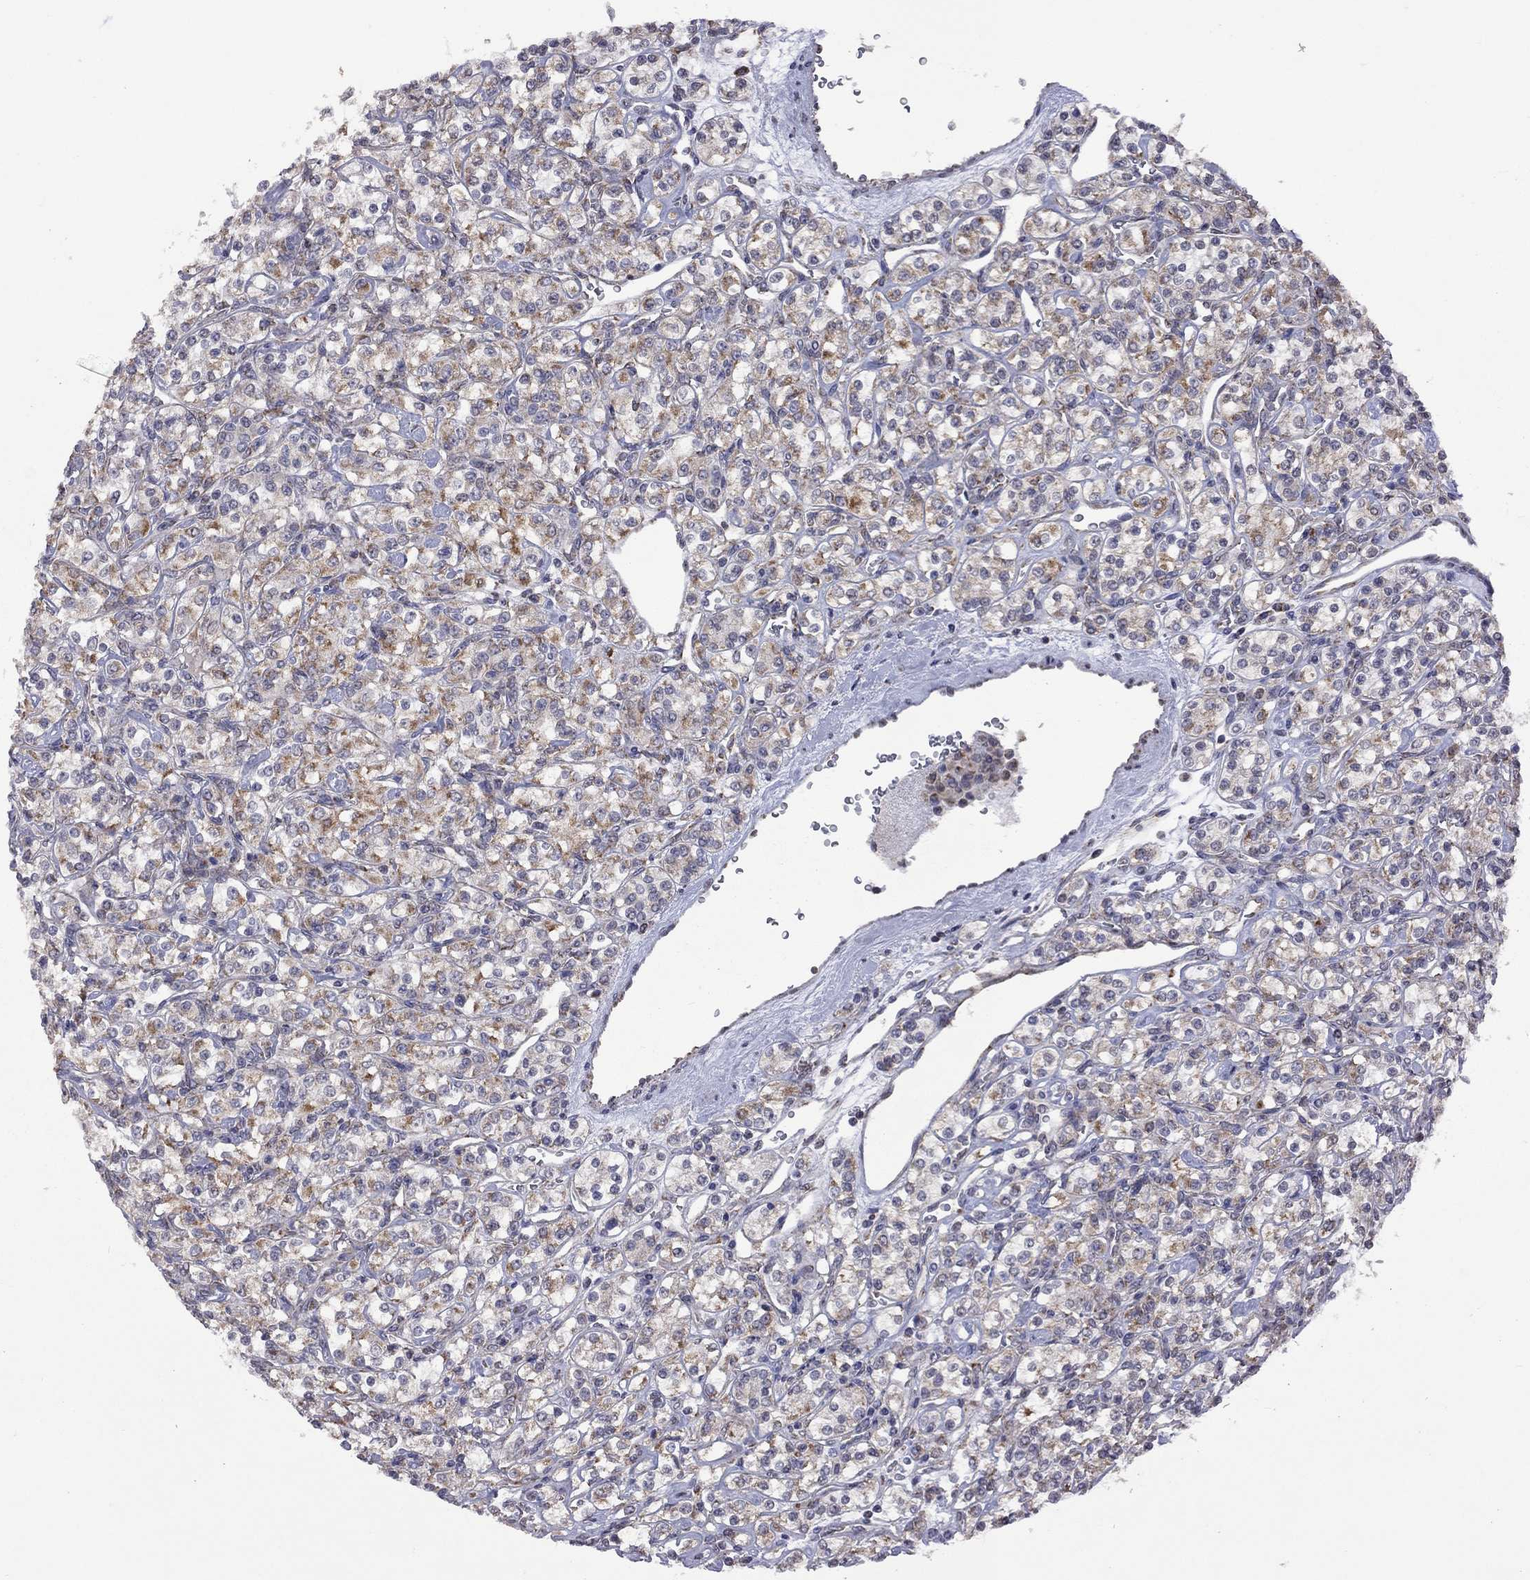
{"staining": {"intensity": "strong", "quantity": "25%-75%", "location": "cytoplasmic/membranous"}, "tissue": "renal cancer", "cell_type": "Tumor cells", "image_type": "cancer", "snomed": [{"axis": "morphology", "description": "Adenocarcinoma, NOS"}, {"axis": "topography", "description": "Kidney"}], "caption": "A high amount of strong cytoplasmic/membranous positivity is present in approximately 25%-75% of tumor cells in renal cancer tissue.", "gene": "NDUFB1", "patient": {"sex": "male", "age": 77}}